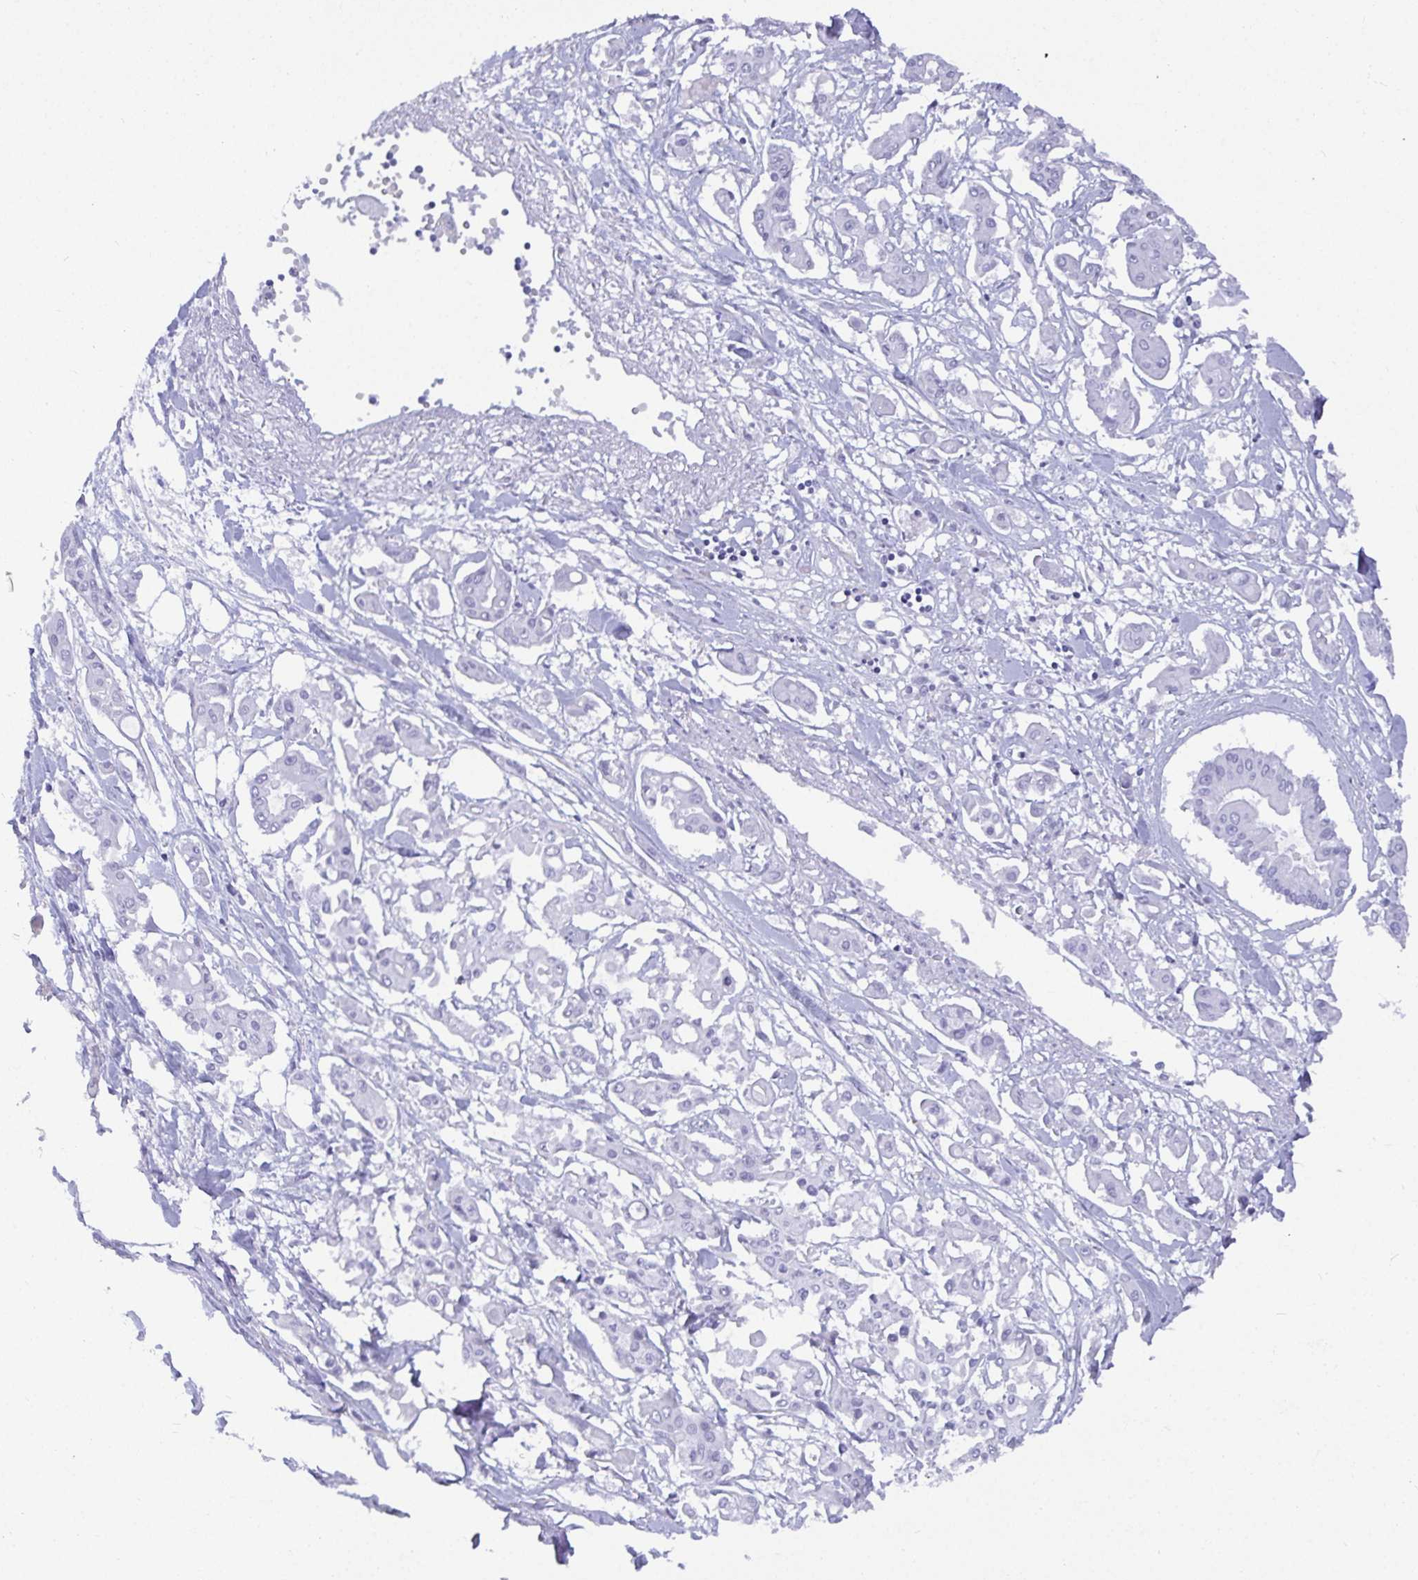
{"staining": {"intensity": "negative", "quantity": "none", "location": "none"}, "tissue": "pancreatic cancer", "cell_type": "Tumor cells", "image_type": "cancer", "snomed": [{"axis": "morphology", "description": "Adenocarcinoma, NOS"}, {"axis": "topography", "description": "Pancreas"}], "caption": "IHC photomicrograph of neoplastic tissue: adenocarcinoma (pancreatic) stained with DAB shows no significant protein staining in tumor cells.", "gene": "TMEM241", "patient": {"sex": "male", "age": 61}}